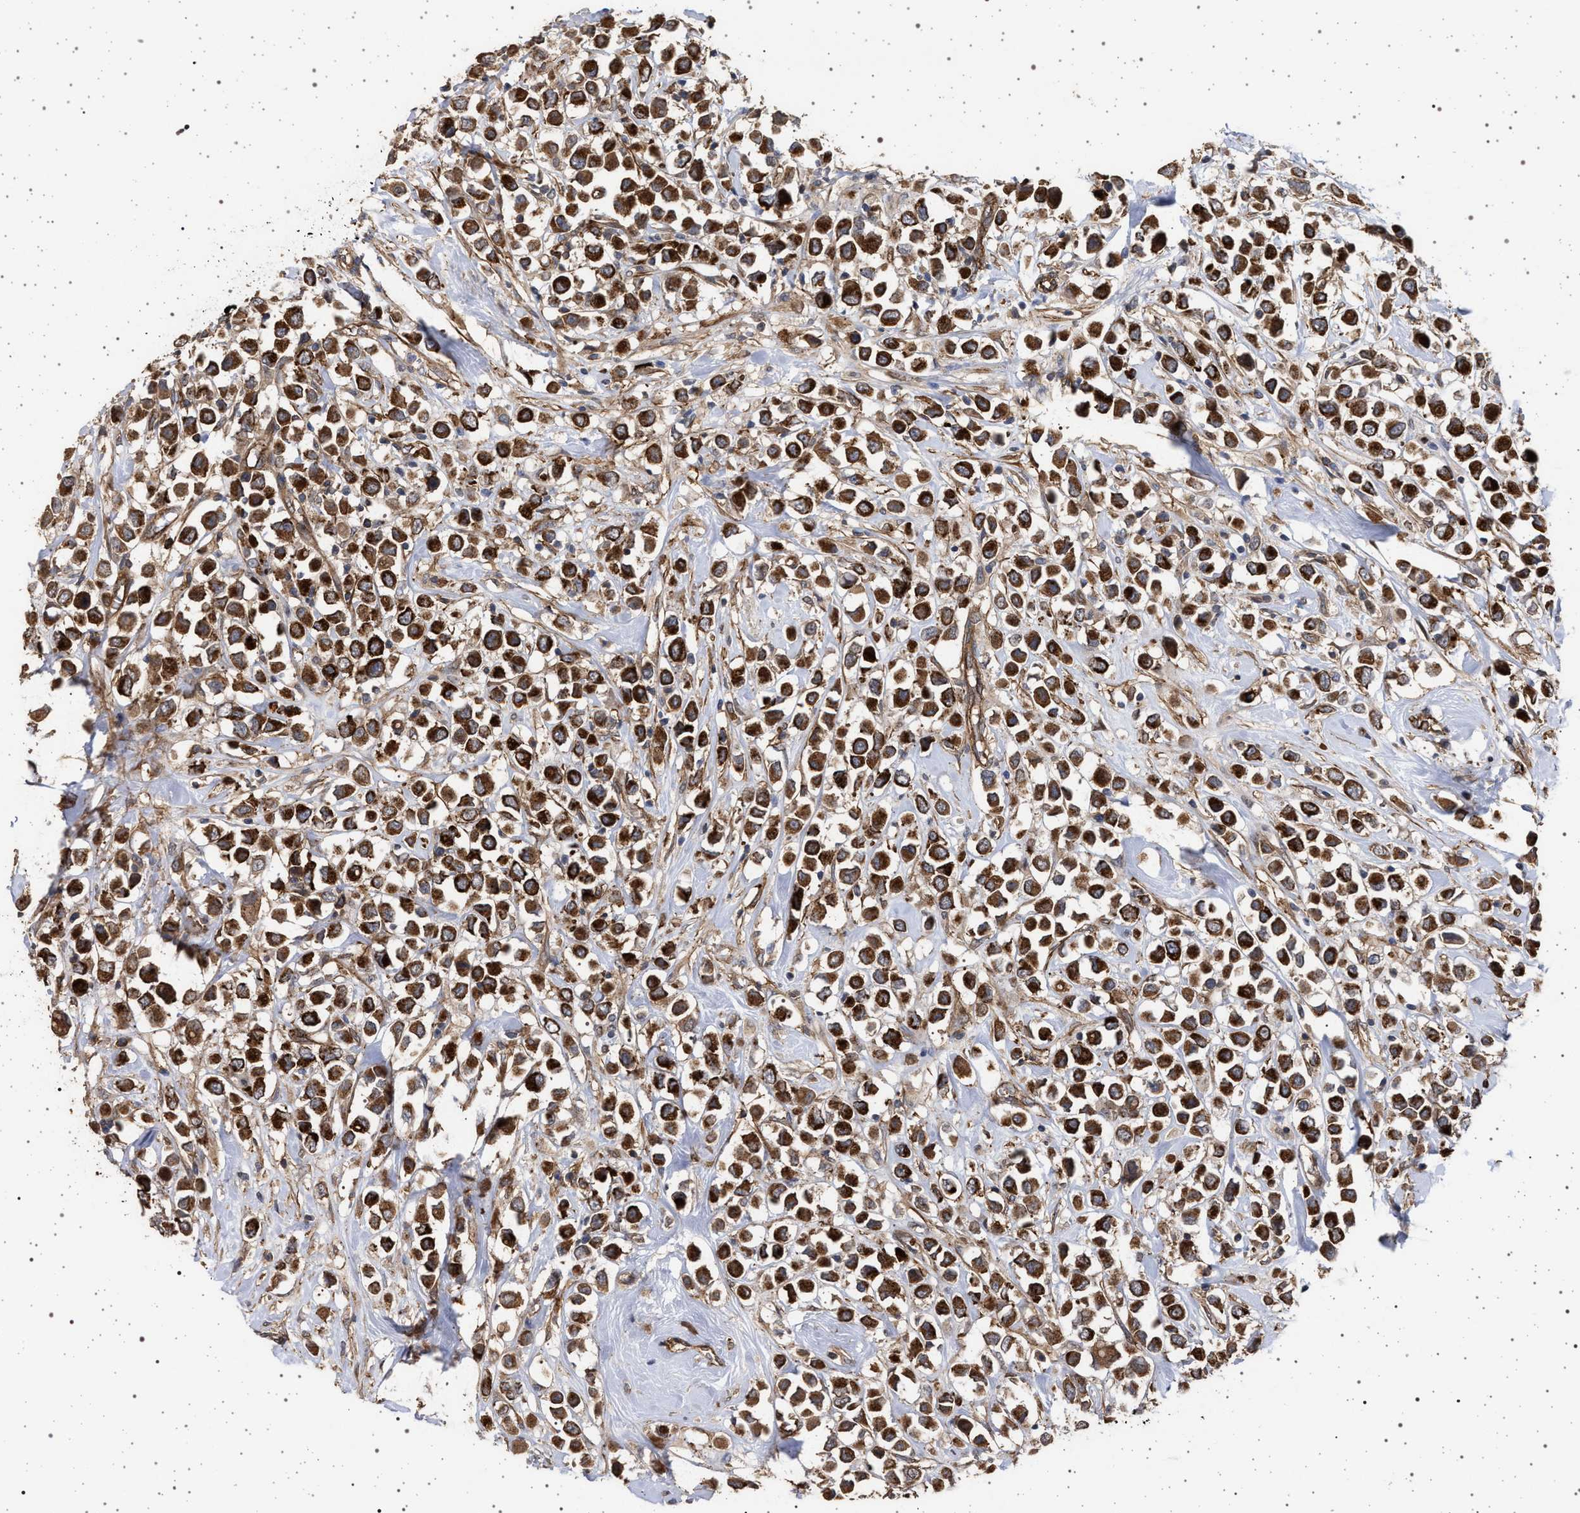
{"staining": {"intensity": "strong", "quantity": ">75%", "location": "cytoplasmic/membranous"}, "tissue": "breast cancer", "cell_type": "Tumor cells", "image_type": "cancer", "snomed": [{"axis": "morphology", "description": "Duct carcinoma"}, {"axis": "topography", "description": "Breast"}], "caption": "Breast cancer (intraductal carcinoma) was stained to show a protein in brown. There is high levels of strong cytoplasmic/membranous staining in about >75% of tumor cells.", "gene": "IFT20", "patient": {"sex": "female", "age": 61}}